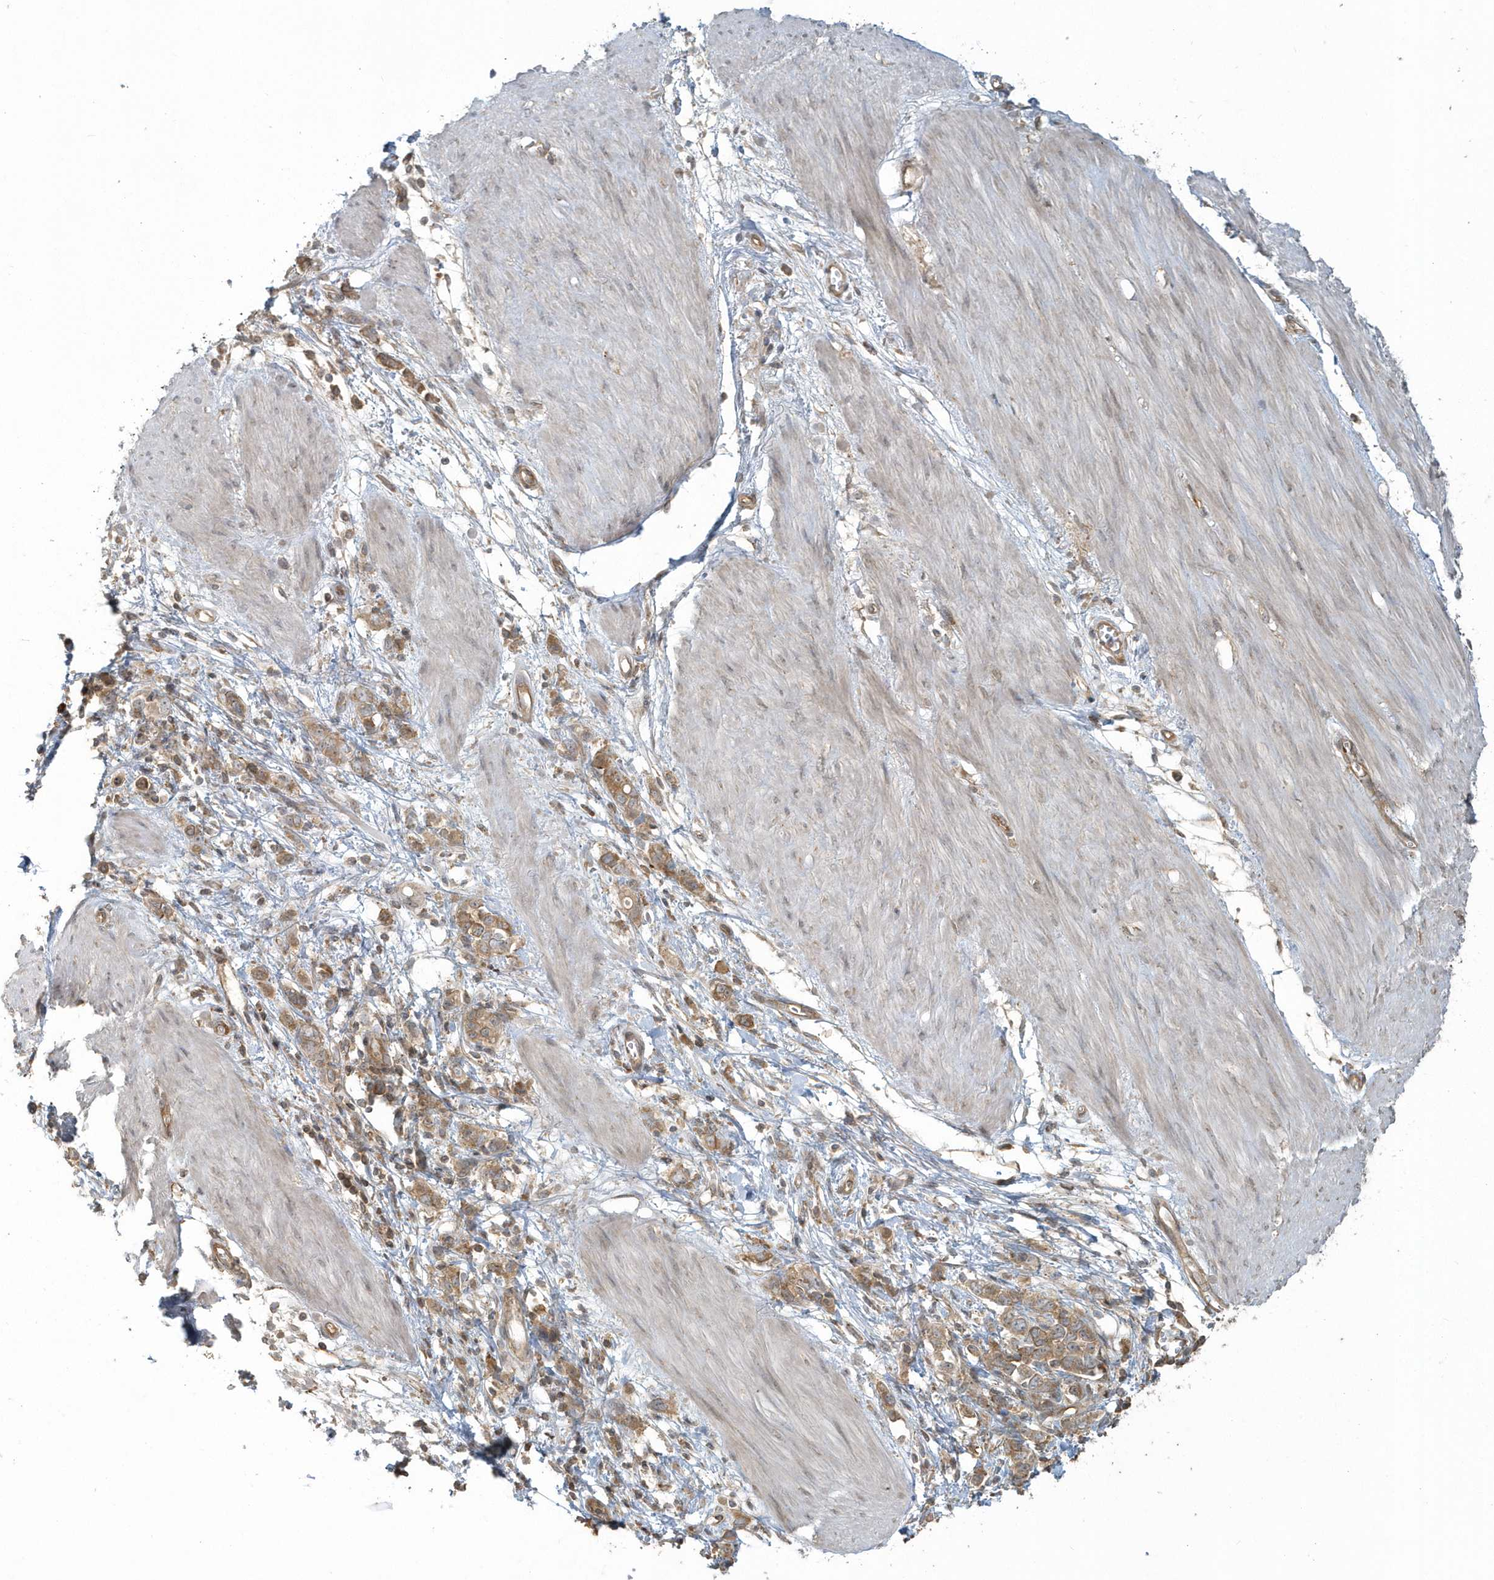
{"staining": {"intensity": "moderate", "quantity": ">75%", "location": "cytoplasmic/membranous"}, "tissue": "stomach cancer", "cell_type": "Tumor cells", "image_type": "cancer", "snomed": [{"axis": "morphology", "description": "Adenocarcinoma, NOS"}, {"axis": "topography", "description": "Stomach"}], "caption": "Adenocarcinoma (stomach) stained for a protein (brown) exhibits moderate cytoplasmic/membranous positive staining in approximately >75% of tumor cells.", "gene": "STIM2", "patient": {"sex": "female", "age": 76}}